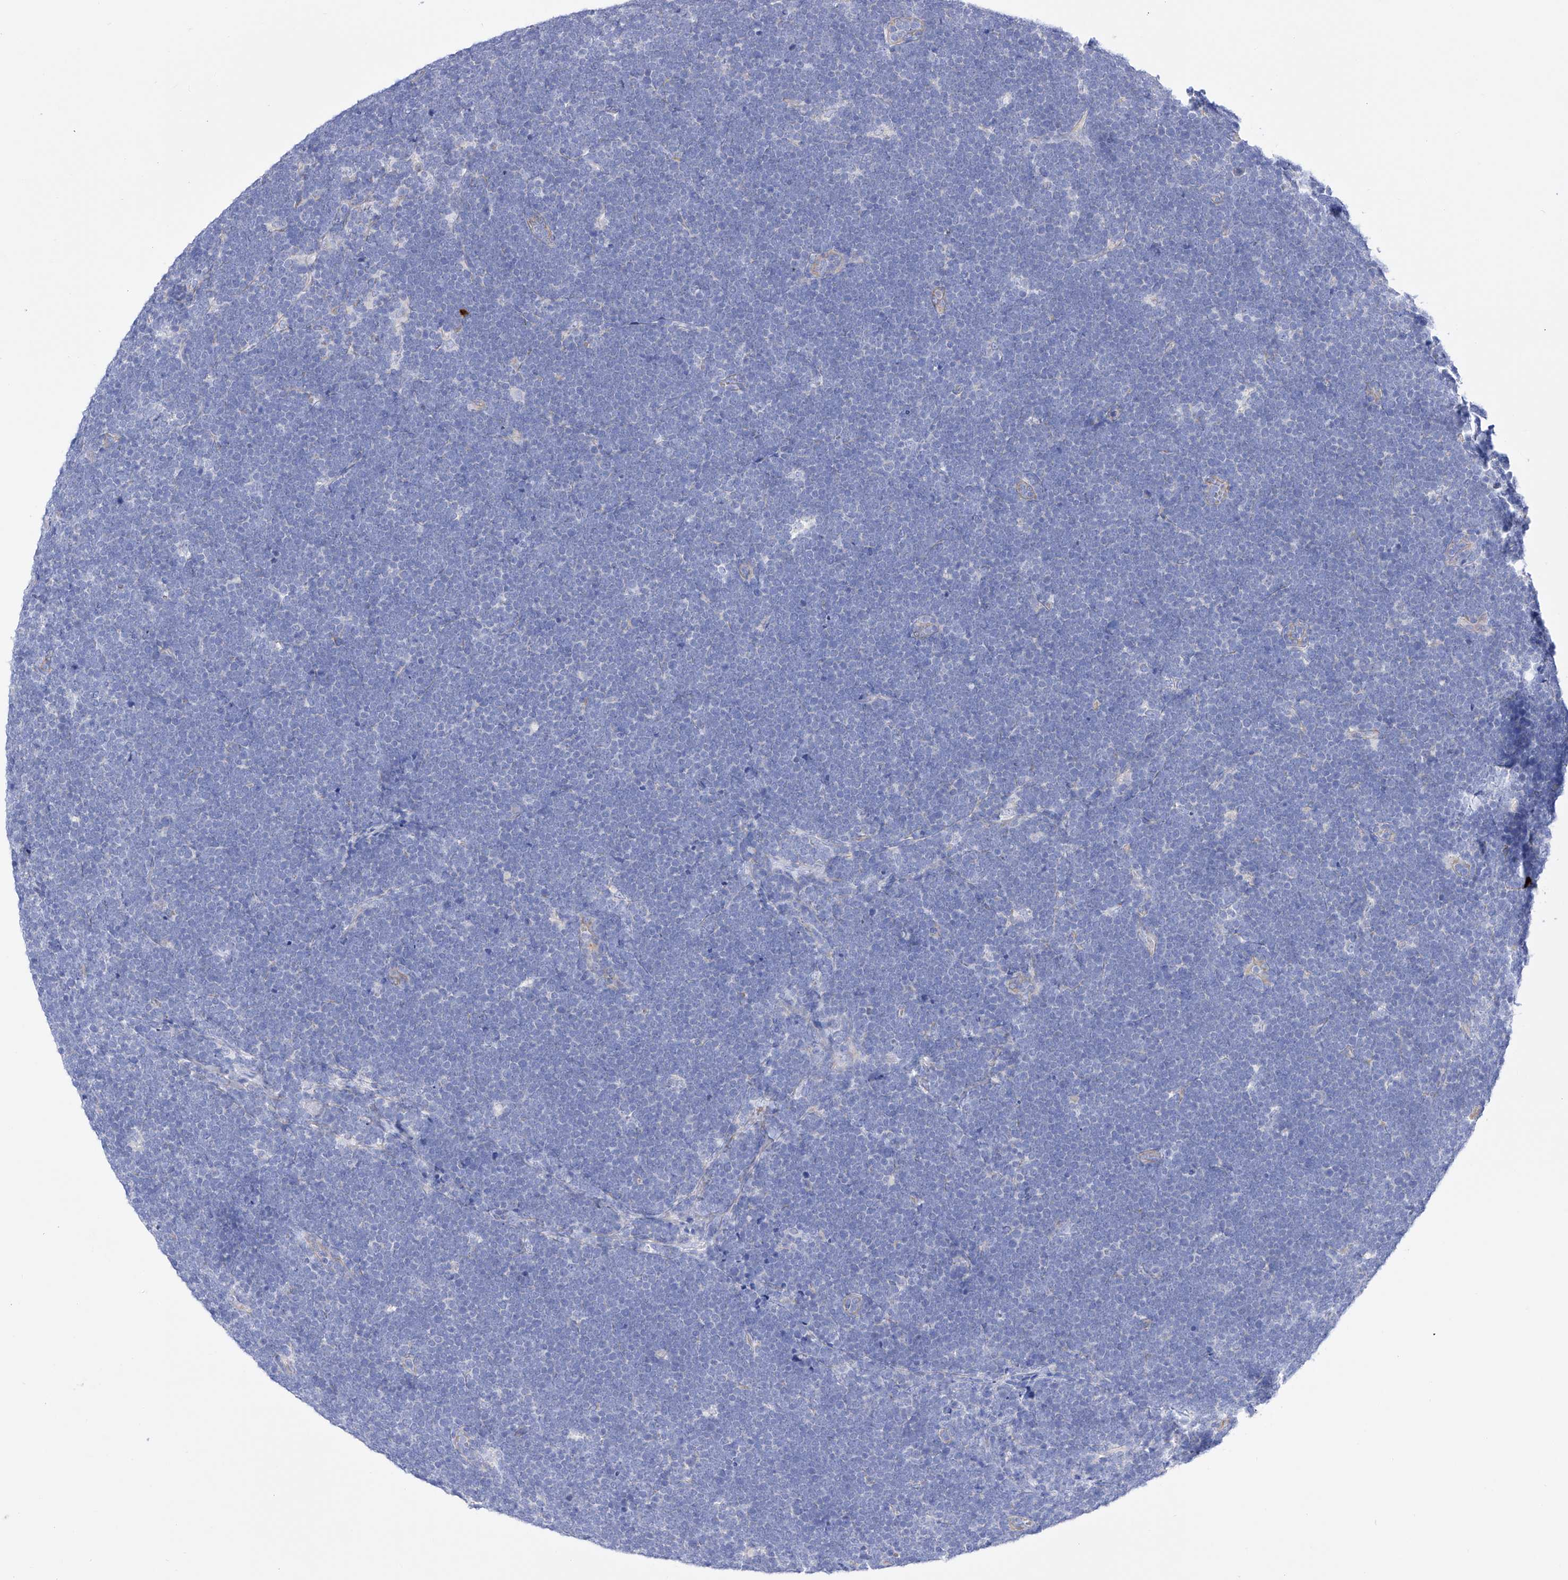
{"staining": {"intensity": "negative", "quantity": "none", "location": "none"}, "tissue": "lymphoma", "cell_type": "Tumor cells", "image_type": "cancer", "snomed": [{"axis": "morphology", "description": "Malignant lymphoma, non-Hodgkin's type, High grade"}, {"axis": "topography", "description": "Lymph node"}], "caption": "Immunohistochemical staining of human lymphoma shows no significant positivity in tumor cells.", "gene": "FLG", "patient": {"sex": "male", "age": 13}}